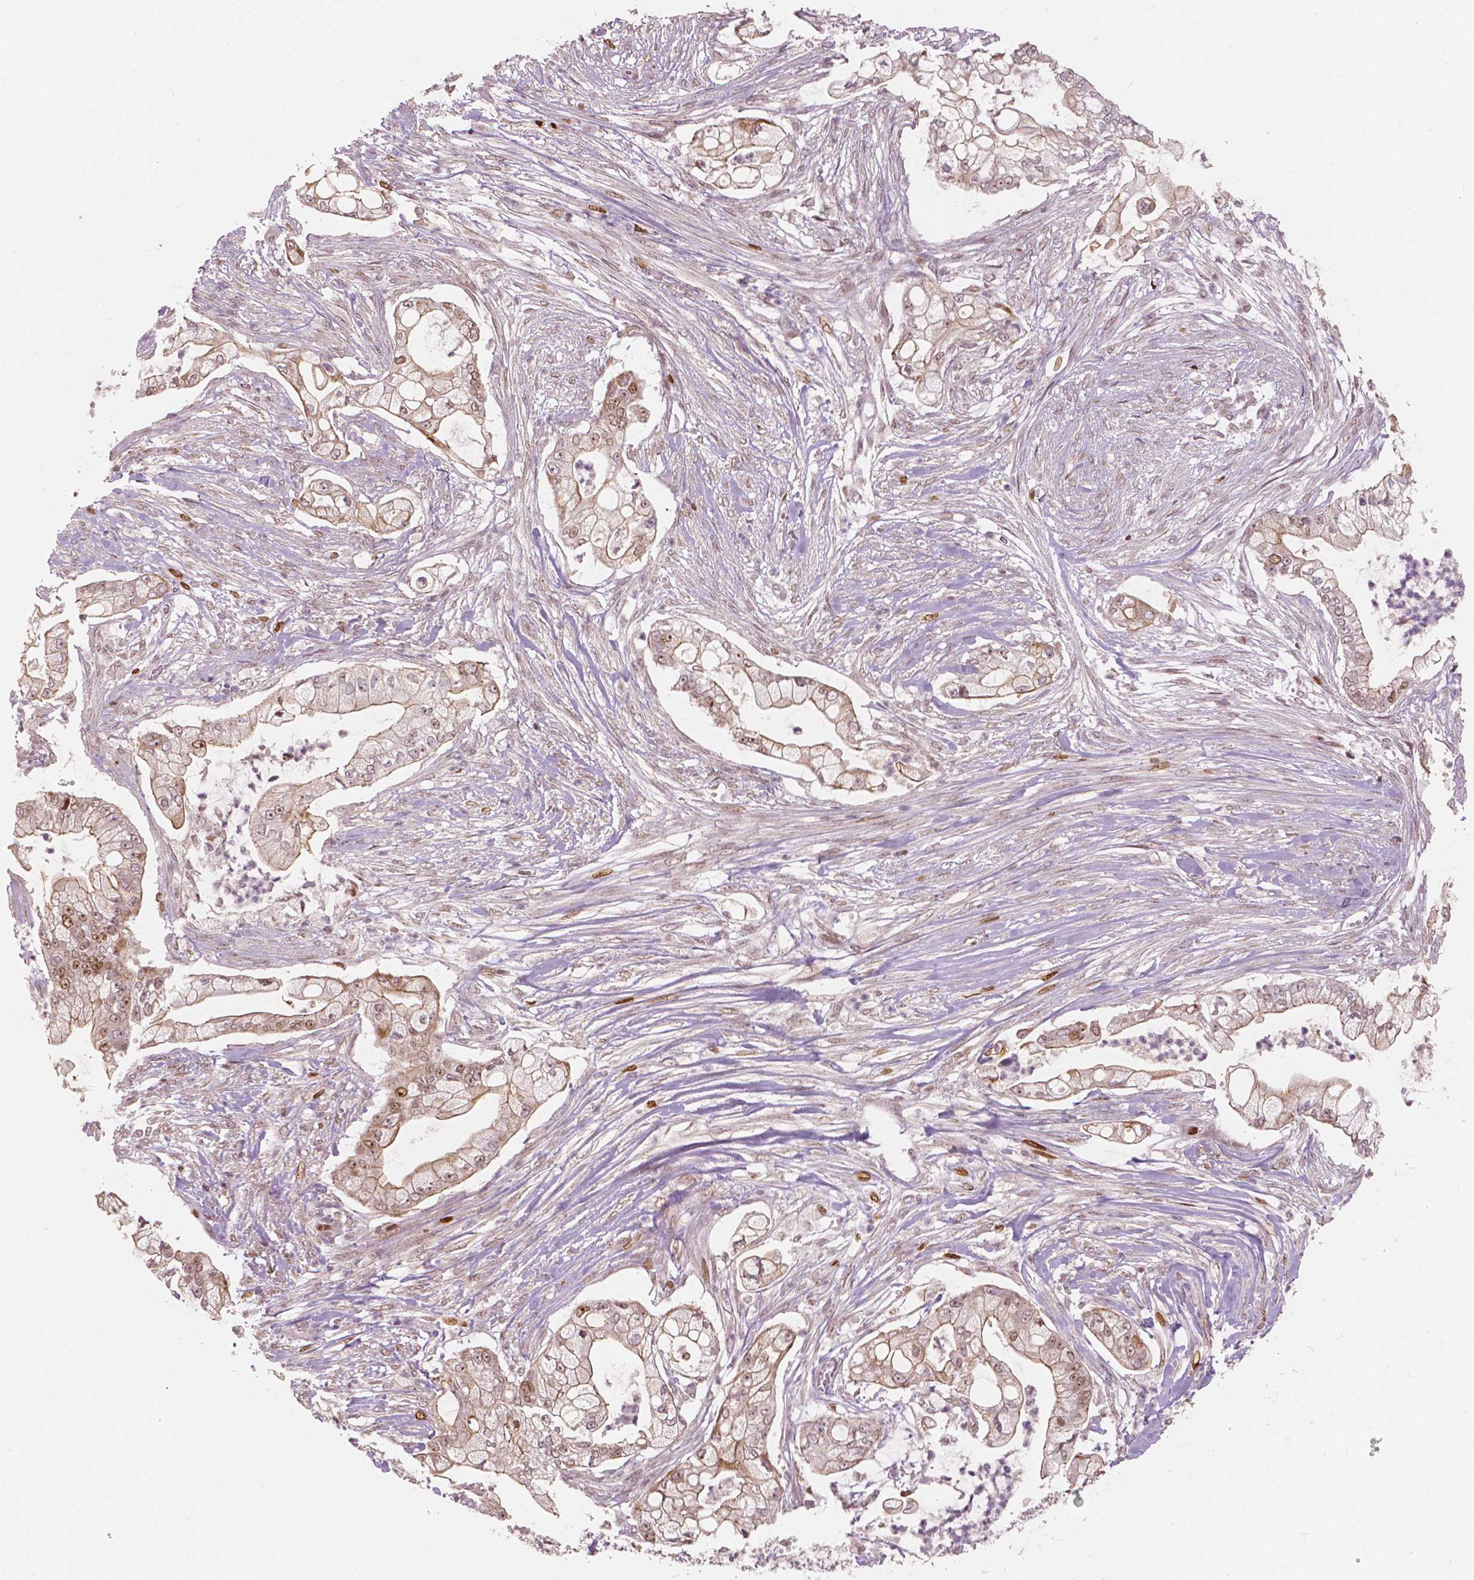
{"staining": {"intensity": "moderate", "quantity": ">75%", "location": "cytoplasmic/membranous,nuclear"}, "tissue": "pancreatic cancer", "cell_type": "Tumor cells", "image_type": "cancer", "snomed": [{"axis": "morphology", "description": "Adenocarcinoma, NOS"}, {"axis": "topography", "description": "Pancreas"}], "caption": "Immunohistochemical staining of human pancreatic cancer displays medium levels of moderate cytoplasmic/membranous and nuclear protein staining in approximately >75% of tumor cells. The protein is stained brown, and the nuclei are stained in blue (DAB (3,3'-diaminobenzidine) IHC with brightfield microscopy, high magnification).", "gene": "NSD2", "patient": {"sex": "female", "age": 69}}